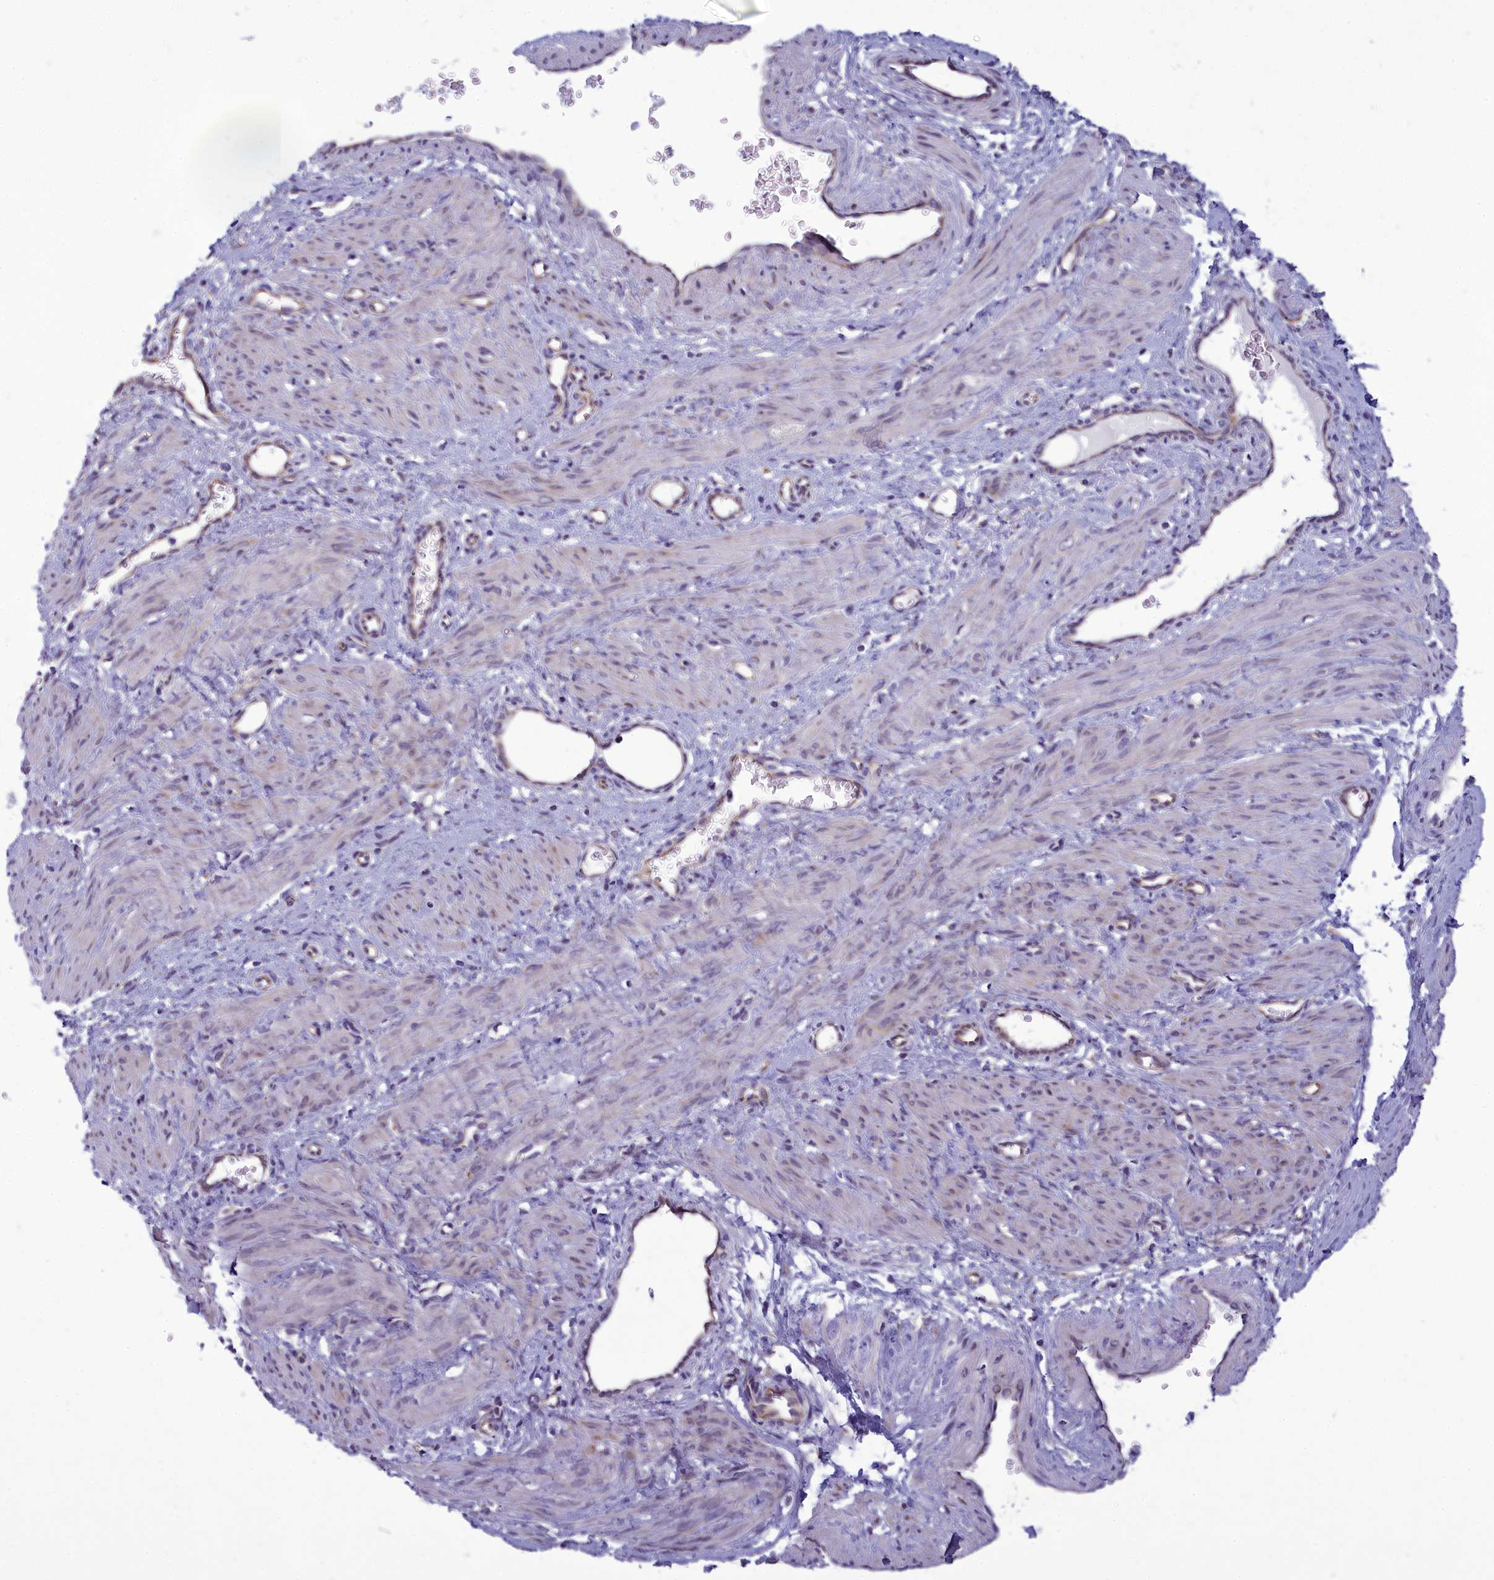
{"staining": {"intensity": "negative", "quantity": "none", "location": "none"}, "tissue": "smooth muscle", "cell_type": "Smooth muscle cells", "image_type": "normal", "snomed": [{"axis": "morphology", "description": "Normal tissue, NOS"}, {"axis": "topography", "description": "Endometrium"}], "caption": "High magnification brightfield microscopy of unremarkable smooth muscle stained with DAB (3,3'-diaminobenzidine) (brown) and counterstained with hematoxylin (blue): smooth muscle cells show no significant expression. Brightfield microscopy of immunohistochemistry stained with DAB (3,3'-diaminobenzidine) (brown) and hematoxylin (blue), captured at high magnification.", "gene": "CENATAC", "patient": {"sex": "female", "age": 33}}